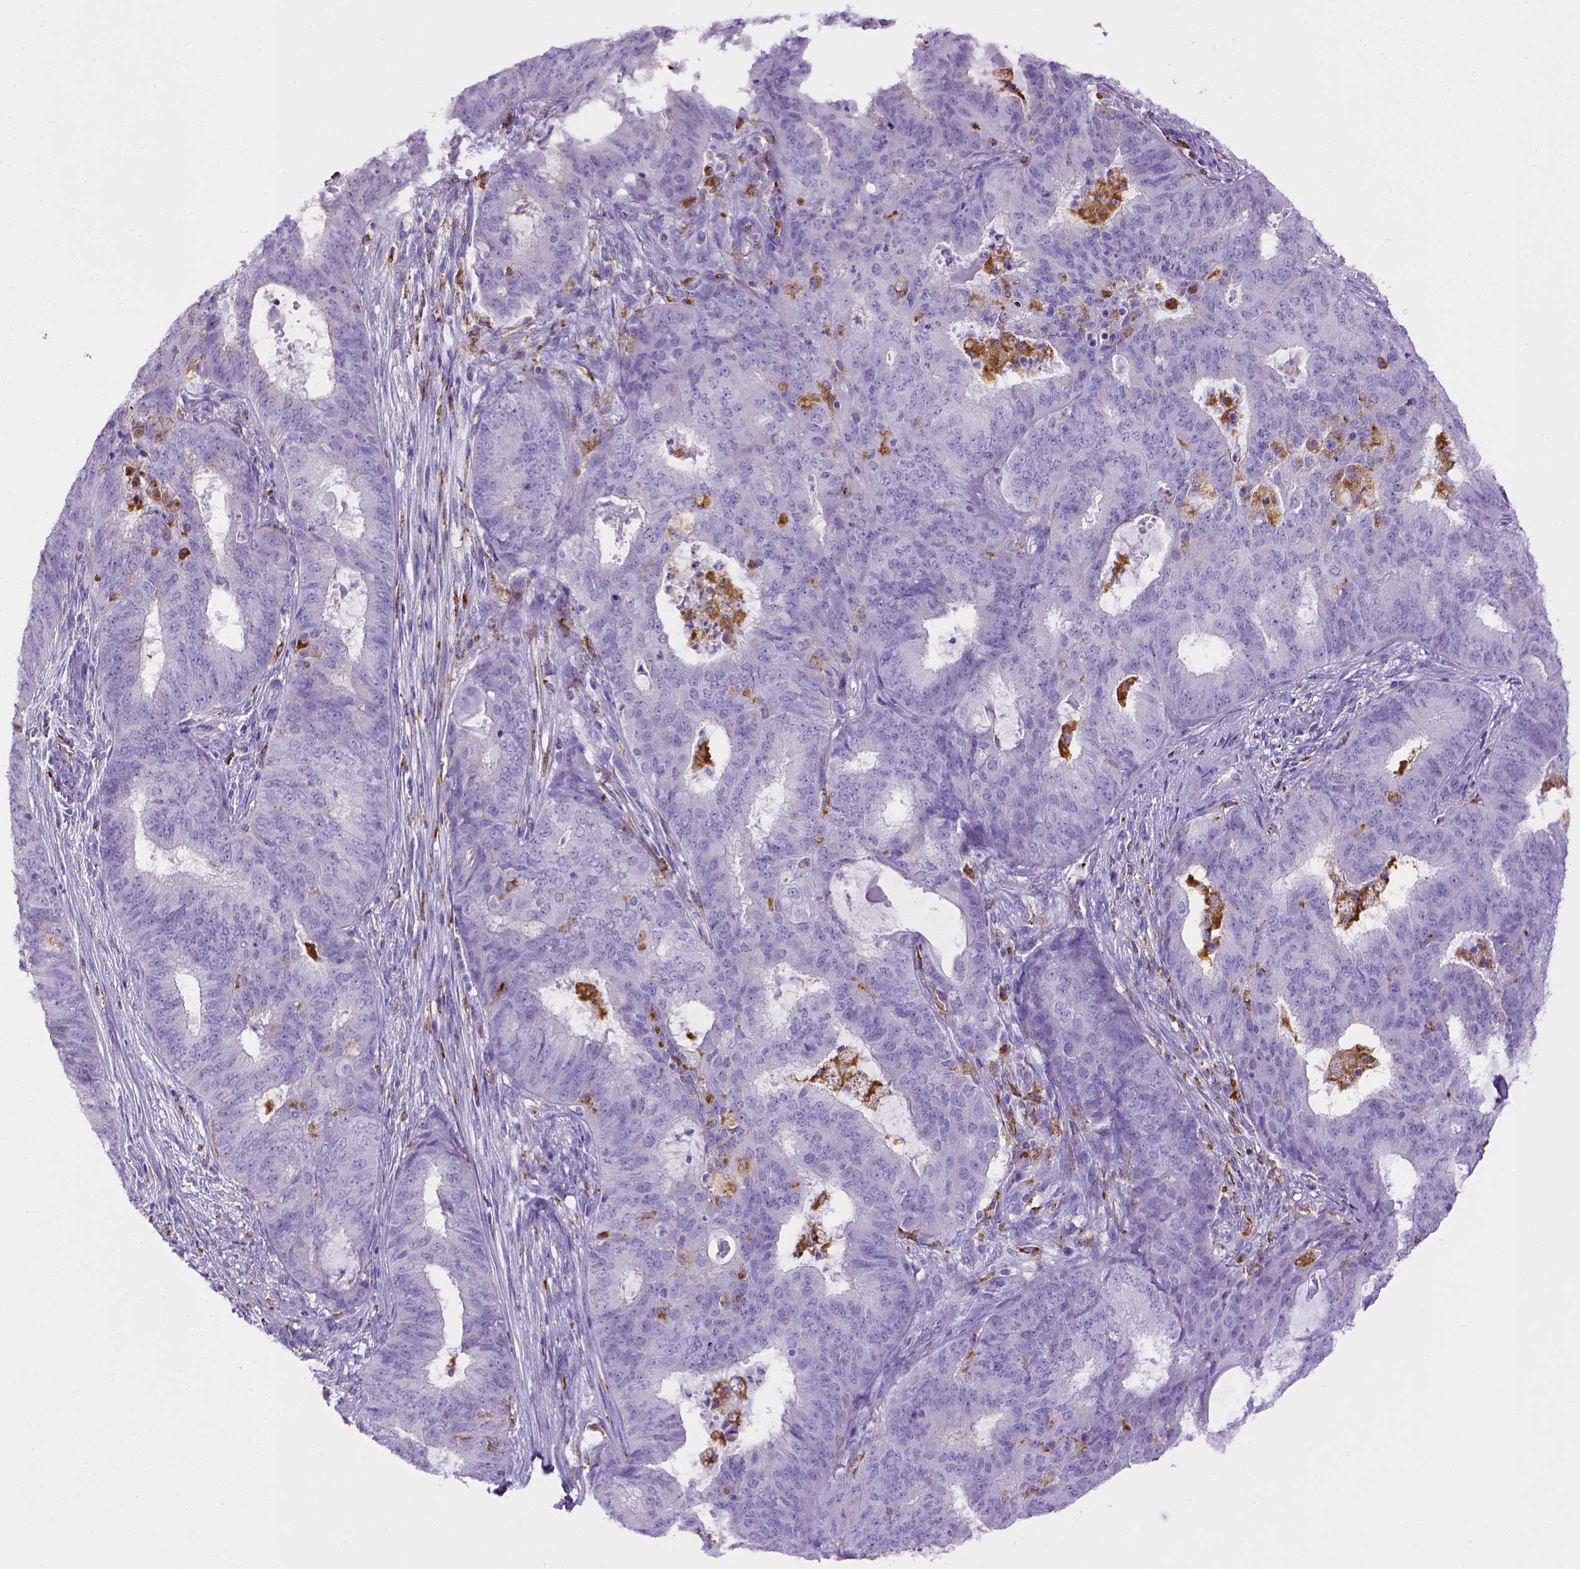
{"staining": {"intensity": "negative", "quantity": "none", "location": "none"}, "tissue": "endometrial cancer", "cell_type": "Tumor cells", "image_type": "cancer", "snomed": [{"axis": "morphology", "description": "Adenocarcinoma, NOS"}, {"axis": "topography", "description": "Endometrium"}], "caption": "Endometrial adenocarcinoma was stained to show a protein in brown. There is no significant positivity in tumor cells.", "gene": "CD68", "patient": {"sex": "female", "age": 62}}